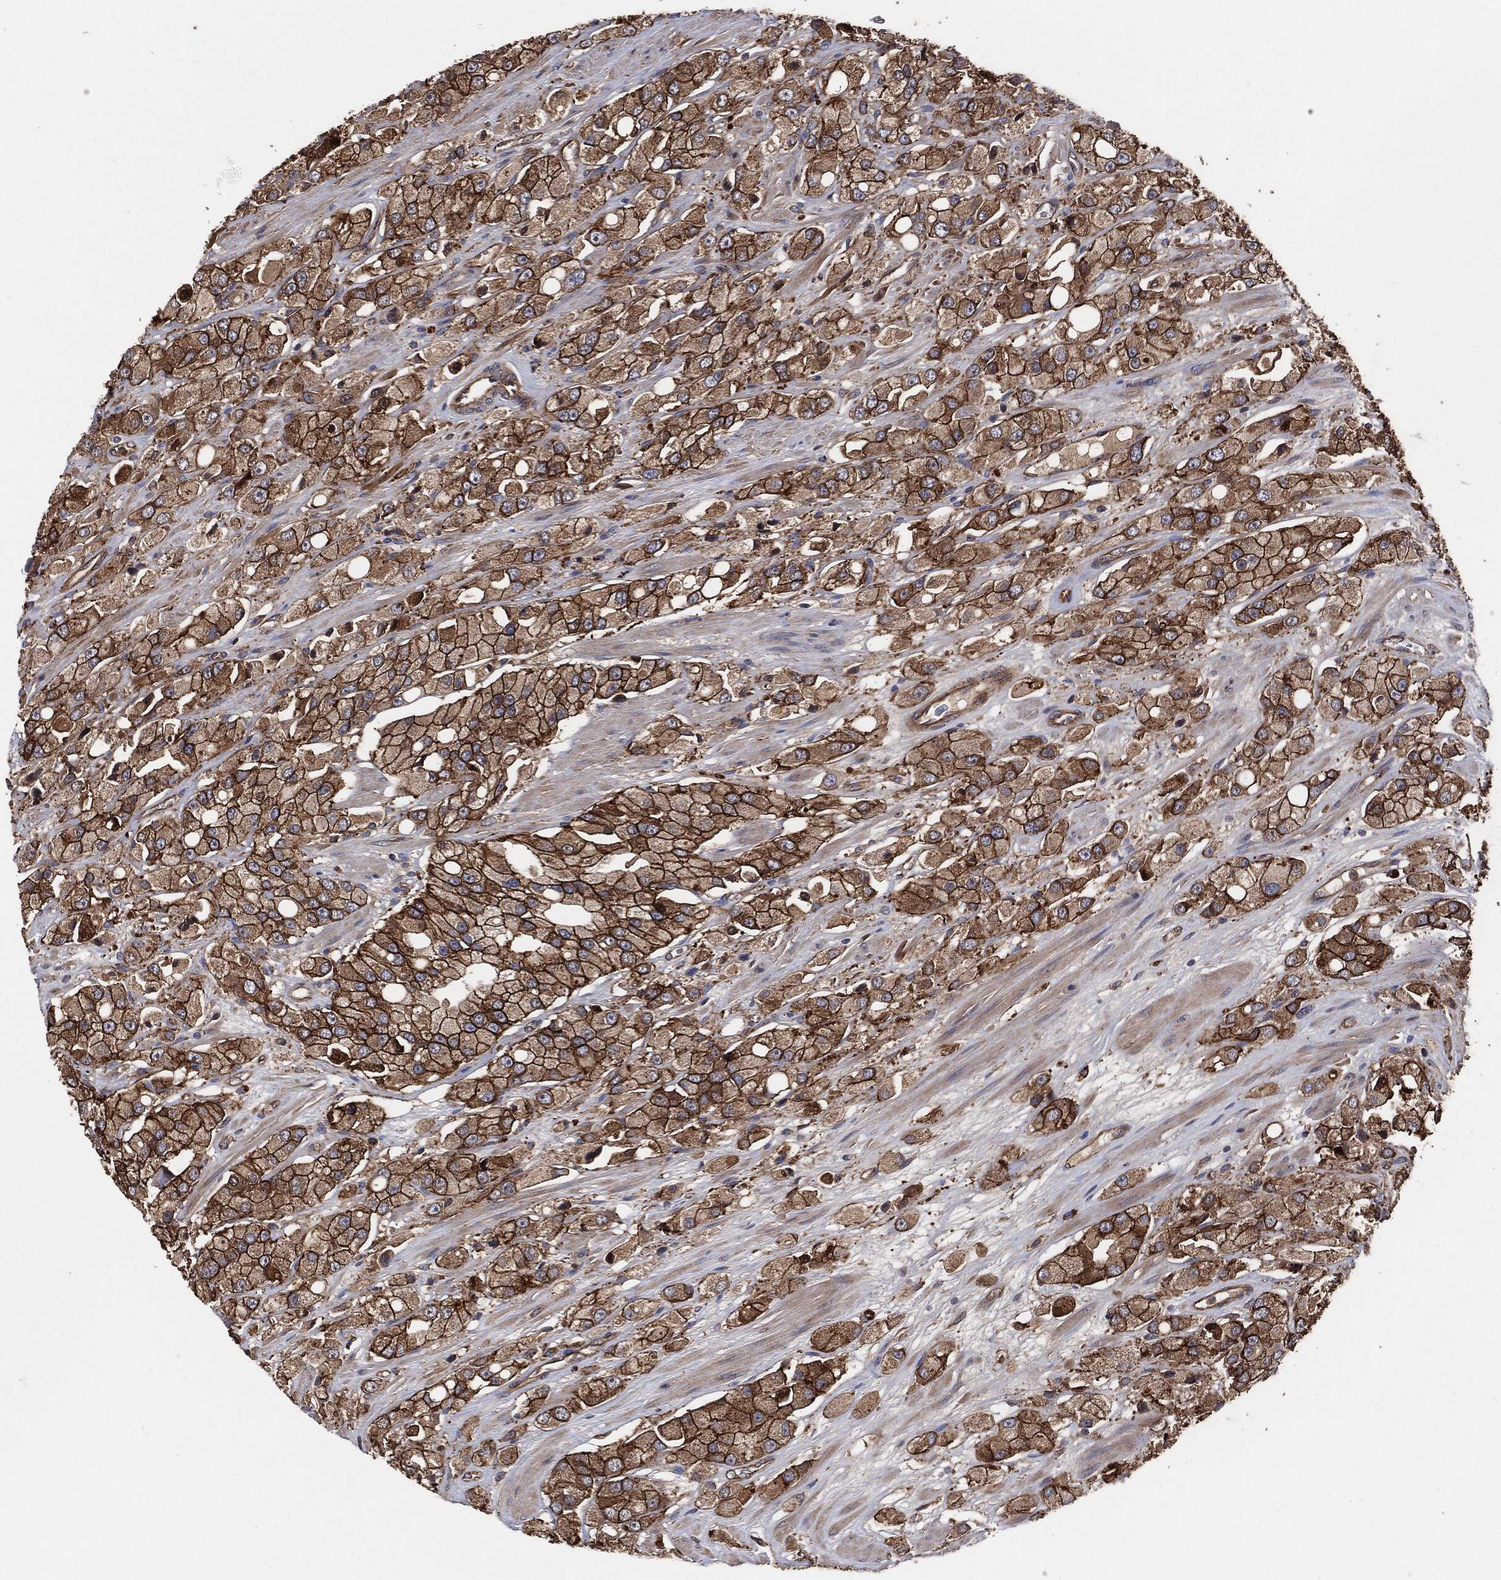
{"staining": {"intensity": "strong", "quantity": ">75%", "location": "cytoplasmic/membranous"}, "tissue": "prostate cancer", "cell_type": "Tumor cells", "image_type": "cancer", "snomed": [{"axis": "morphology", "description": "Adenocarcinoma, NOS"}, {"axis": "topography", "description": "Prostate and seminal vesicle, NOS"}, {"axis": "topography", "description": "Prostate"}], "caption": "IHC staining of prostate adenocarcinoma, which exhibits high levels of strong cytoplasmic/membranous staining in approximately >75% of tumor cells indicating strong cytoplasmic/membranous protein positivity. The staining was performed using DAB (3,3'-diaminobenzidine) (brown) for protein detection and nuclei were counterstained in hematoxylin (blue).", "gene": "CTNNA1", "patient": {"sex": "male", "age": 64}}